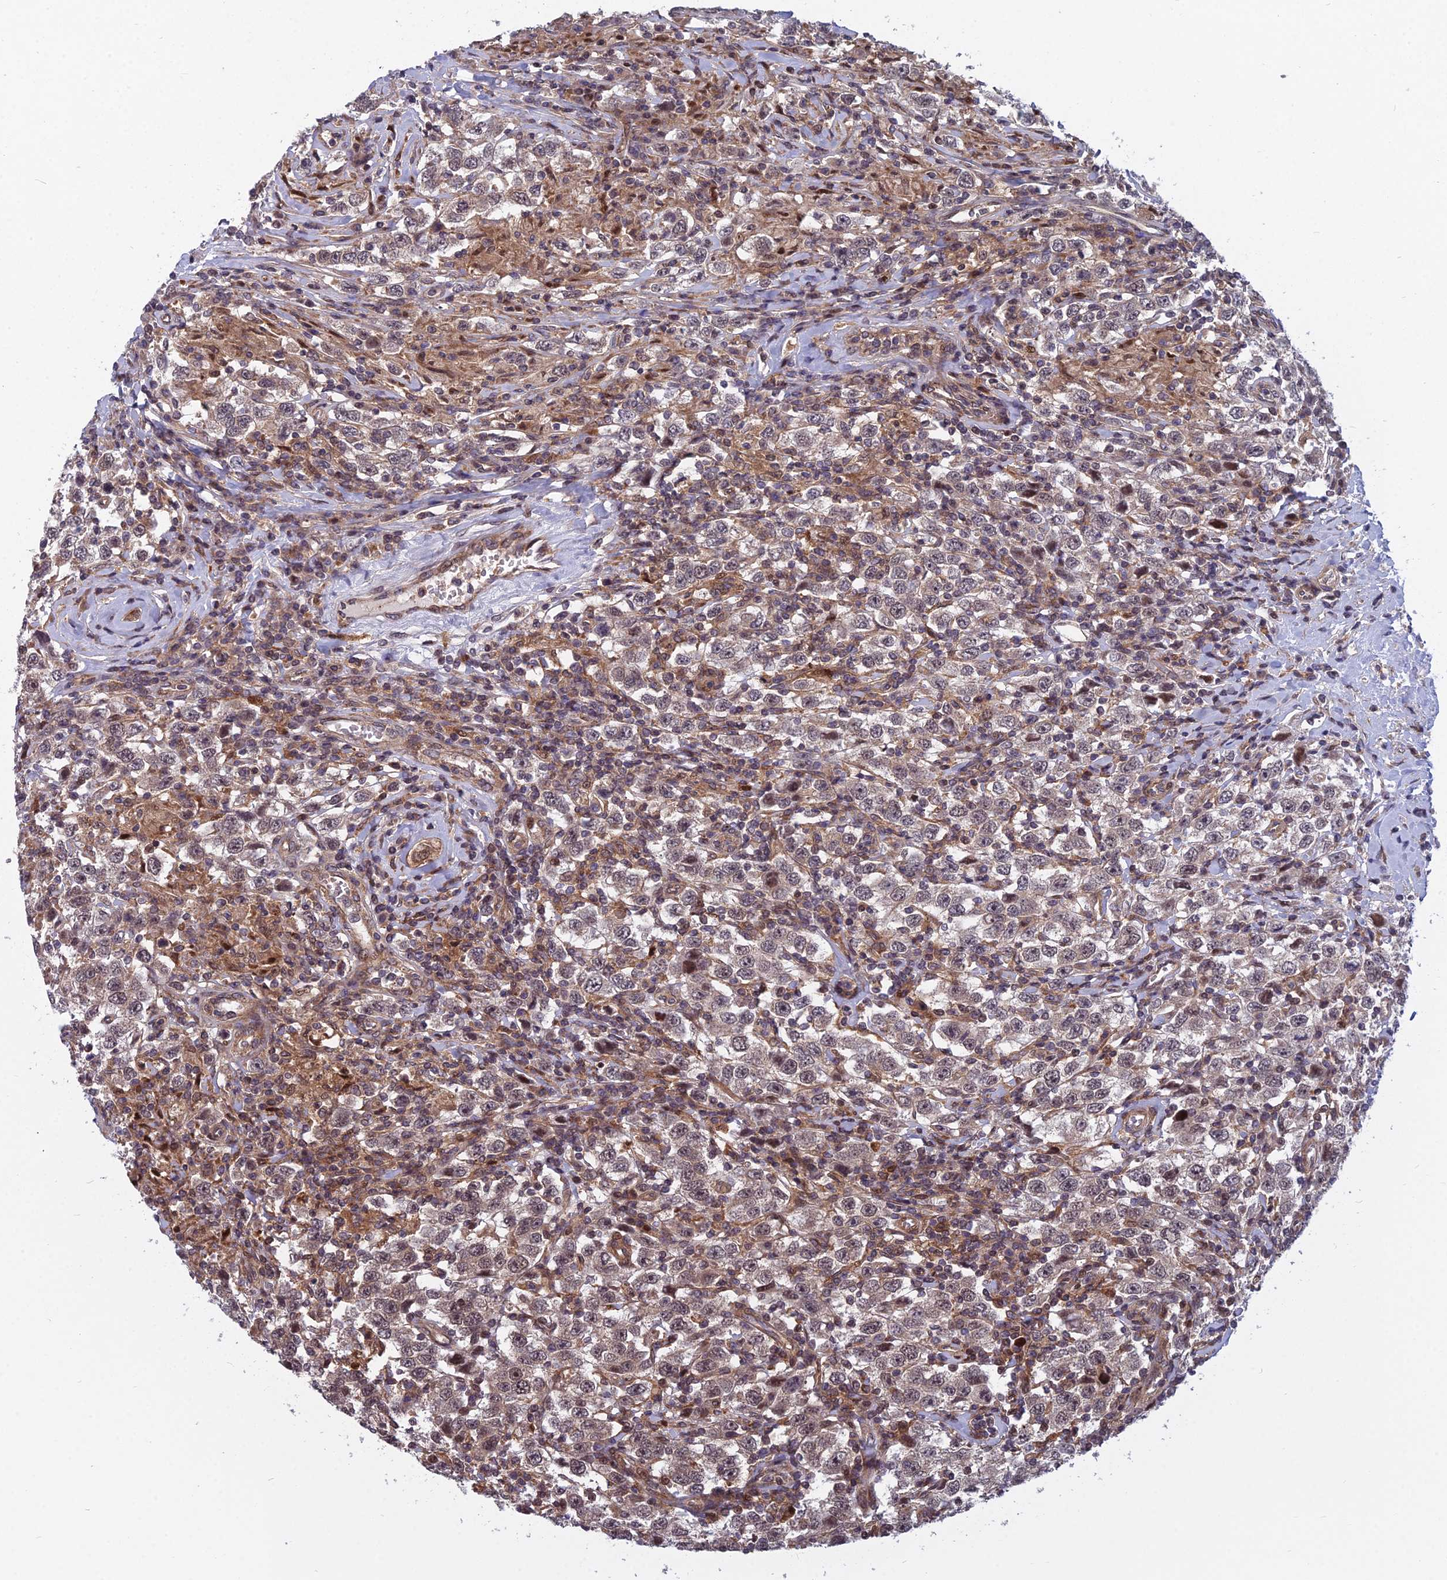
{"staining": {"intensity": "weak", "quantity": "<25%", "location": "nuclear"}, "tissue": "testis cancer", "cell_type": "Tumor cells", "image_type": "cancer", "snomed": [{"axis": "morphology", "description": "Seminoma, NOS"}, {"axis": "topography", "description": "Testis"}], "caption": "Human testis cancer (seminoma) stained for a protein using immunohistochemistry (IHC) exhibits no staining in tumor cells.", "gene": "COMMD2", "patient": {"sex": "male", "age": 41}}